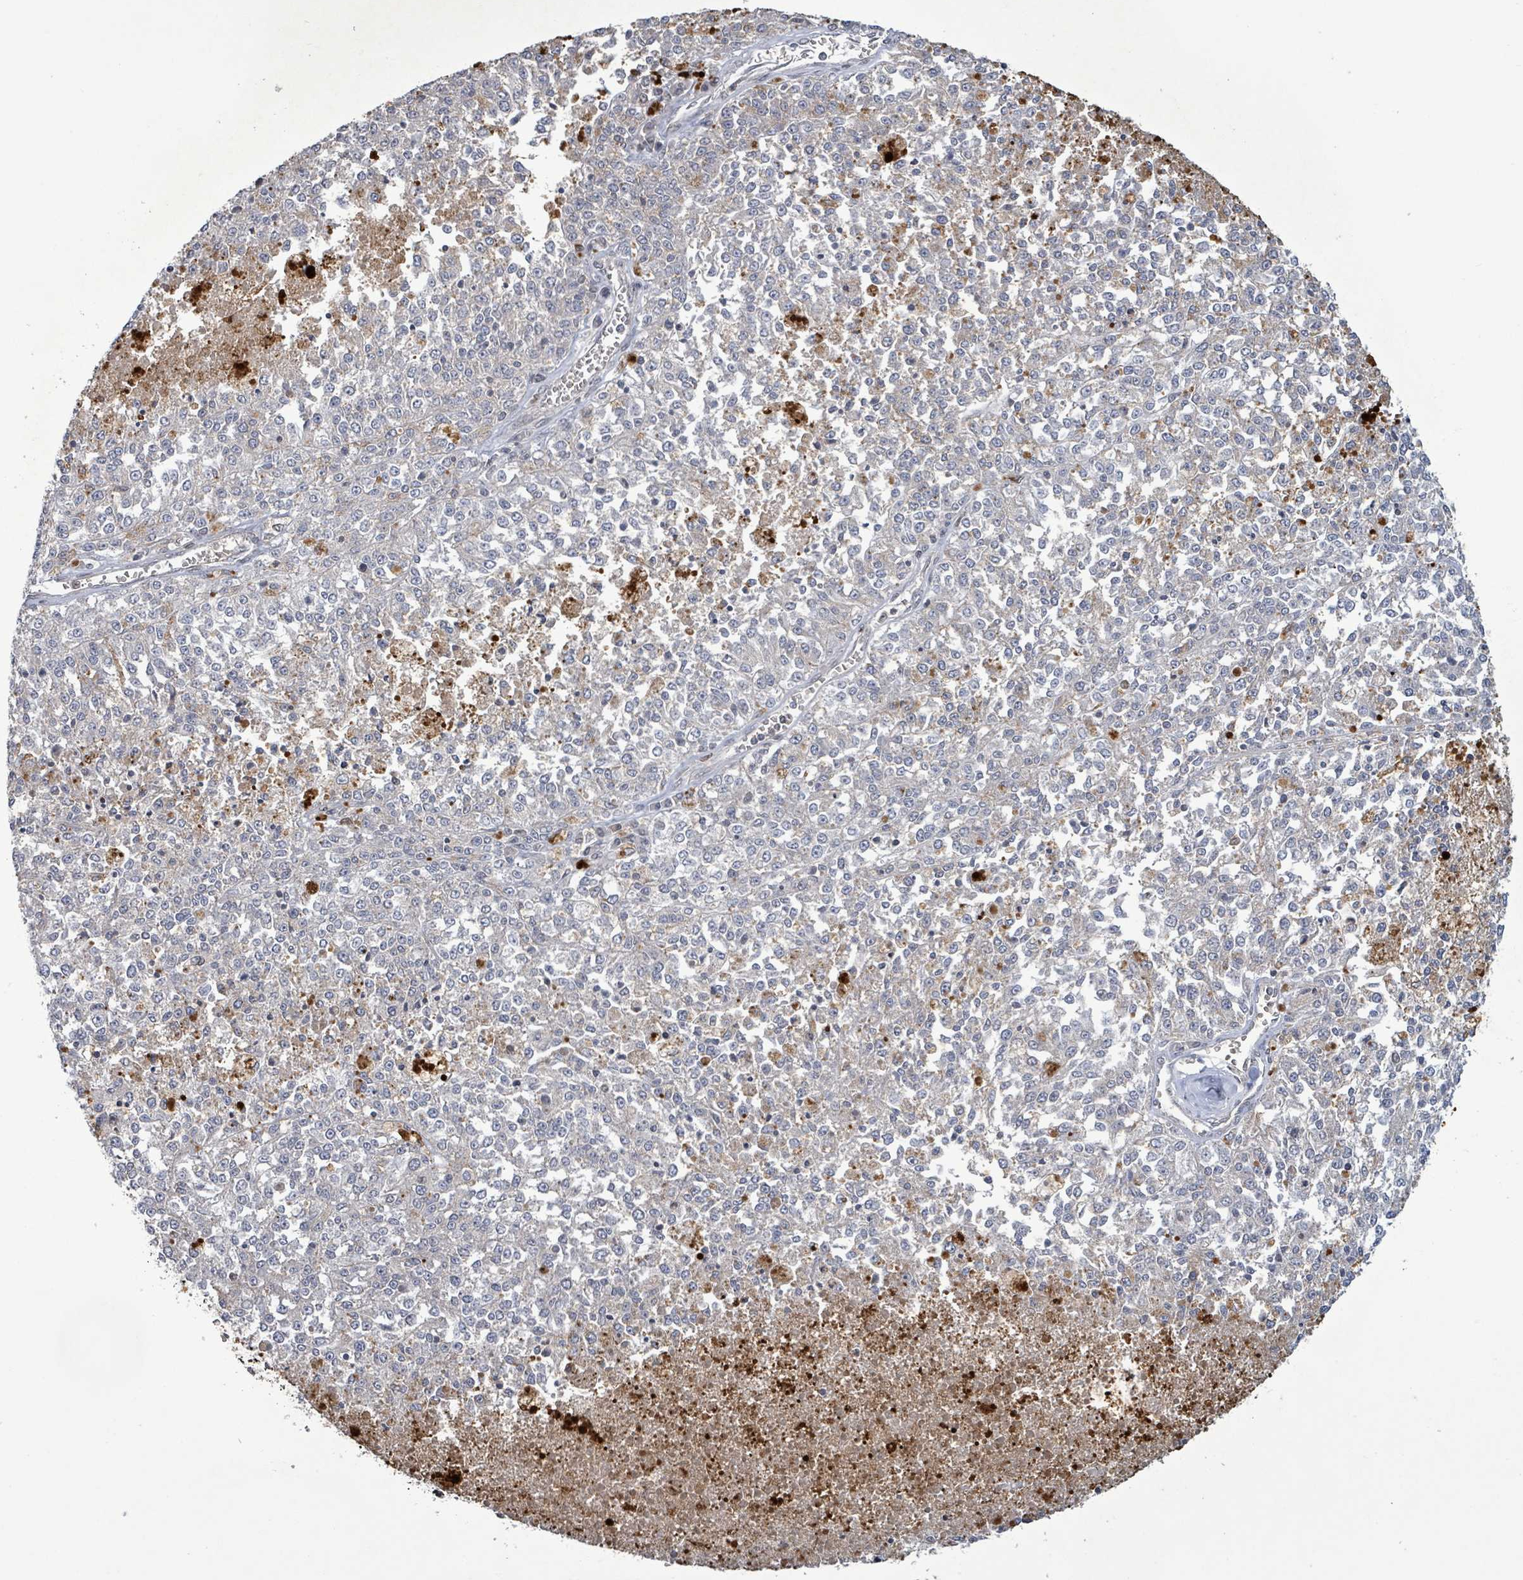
{"staining": {"intensity": "negative", "quantity": "none", "location": "none"}, "tissue": "melanoma", "cell_type": "Tumor cells", "image_type": "cancer", "snomed": [{"axis": "morphology", "description": "Malignant melanoma, NOS"}, {"axis": "topography", "description": "Skin"}], "caption": "Tumor cells are negative for brown protein staining in malignant melanoma.", "gene": "GRM8", "patient": {"sex": "female", "age": 64}}